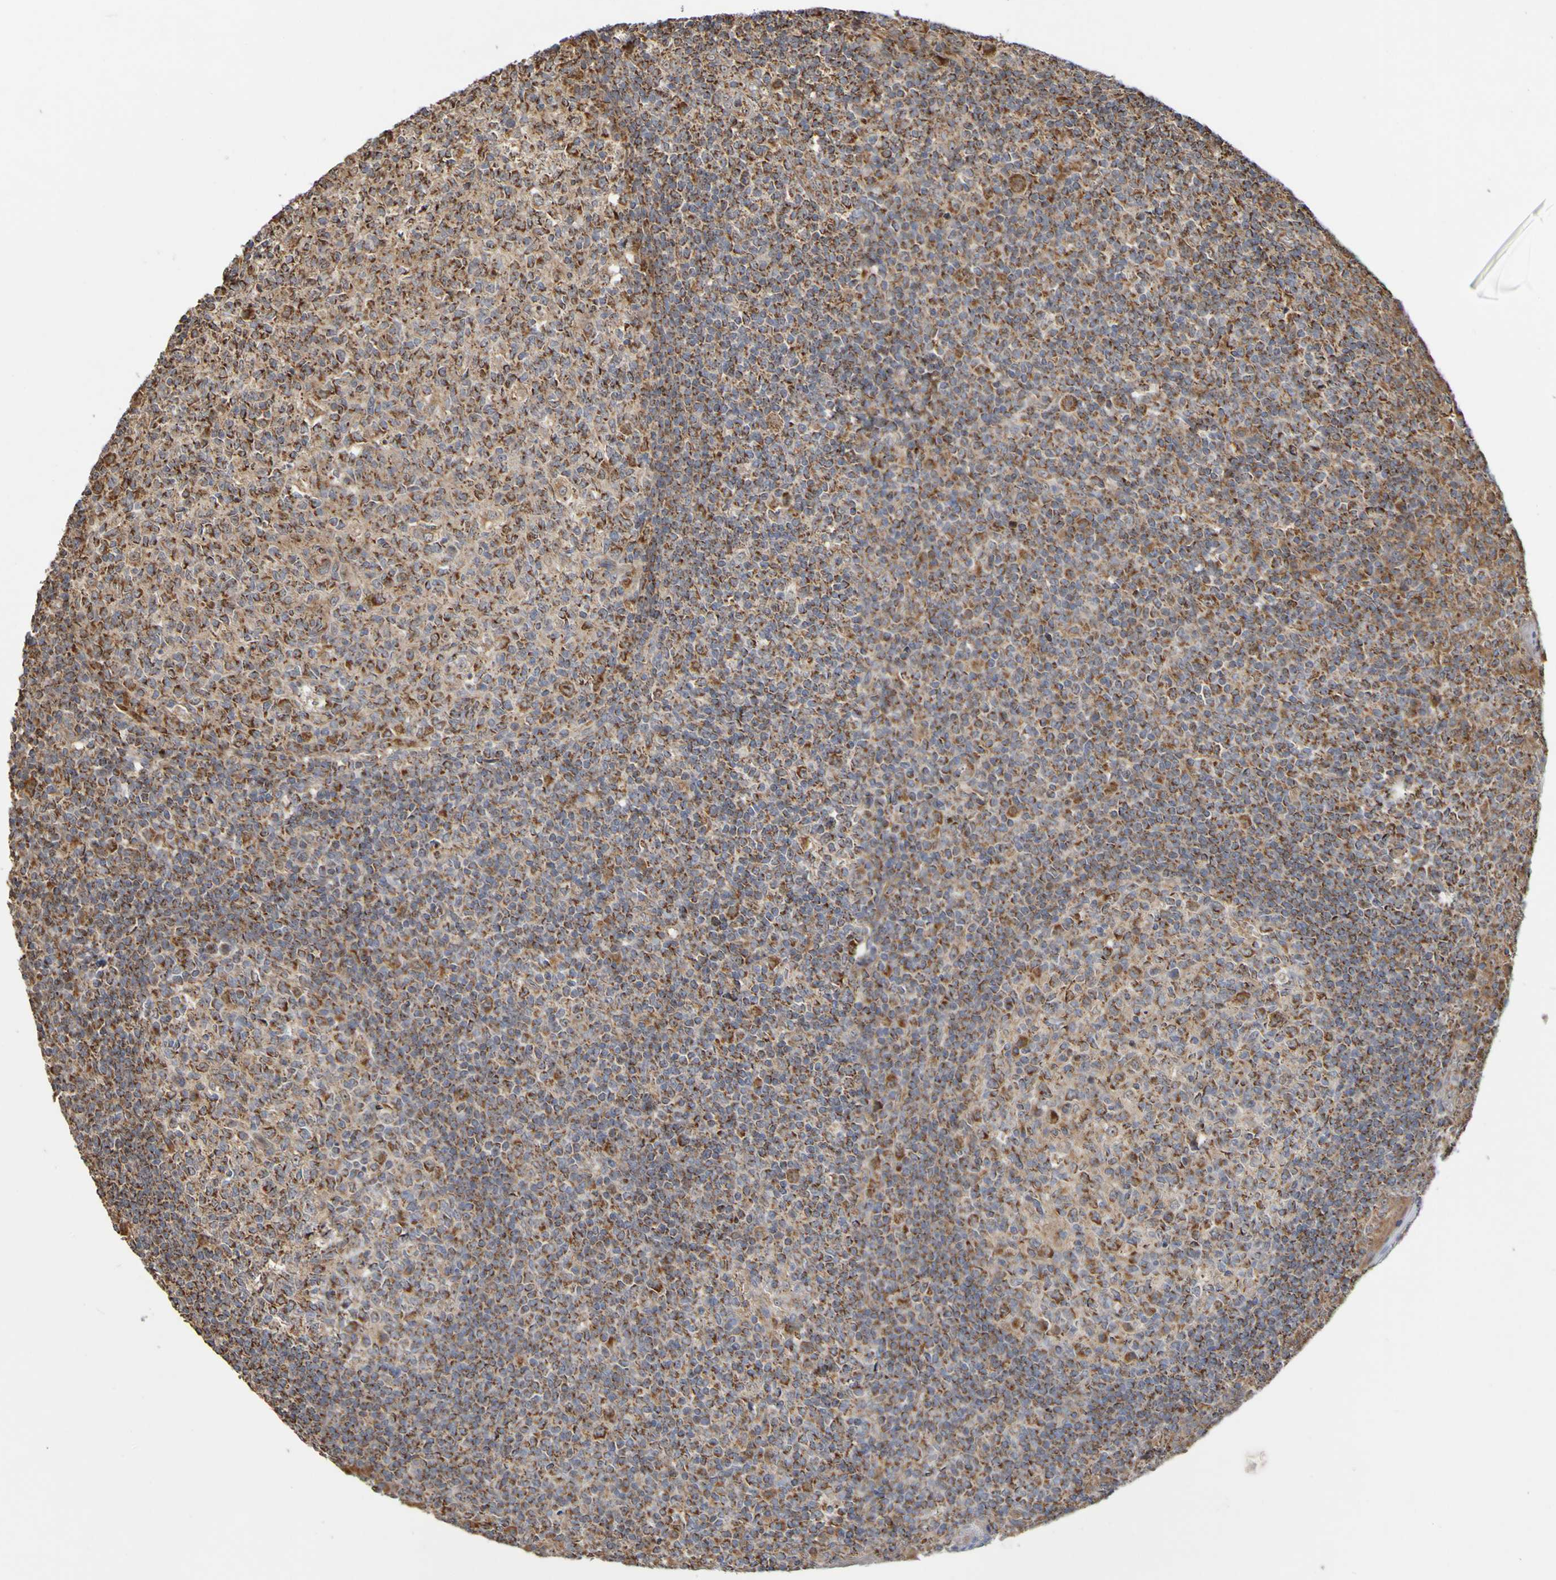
{"staining": {"intensity": "strong", "quantity": ">75%", "location": "cytoplasmic/membranous"}, "tissue": "tonsil", "cell_type": "Germinal center cells", "image_type": "normal", "snomed": [{"axis": "morphology", "description": "Normal tissue, NOS"}, {"axis": "topography", "description": "Tonsil"}], "caption": "Immunohistochemistry (IHC) histopathology image of benign tonsil: human tonsil stained using immunohistochemistry displays high levels of strong protein expression localized specifically in the cytoplasmic/membranous of germinal center cells, appearing as a cytoplasmic/membranous brown color.", "gene": "TMBIM1", "patient": {"sex": "female", "age": 19}}